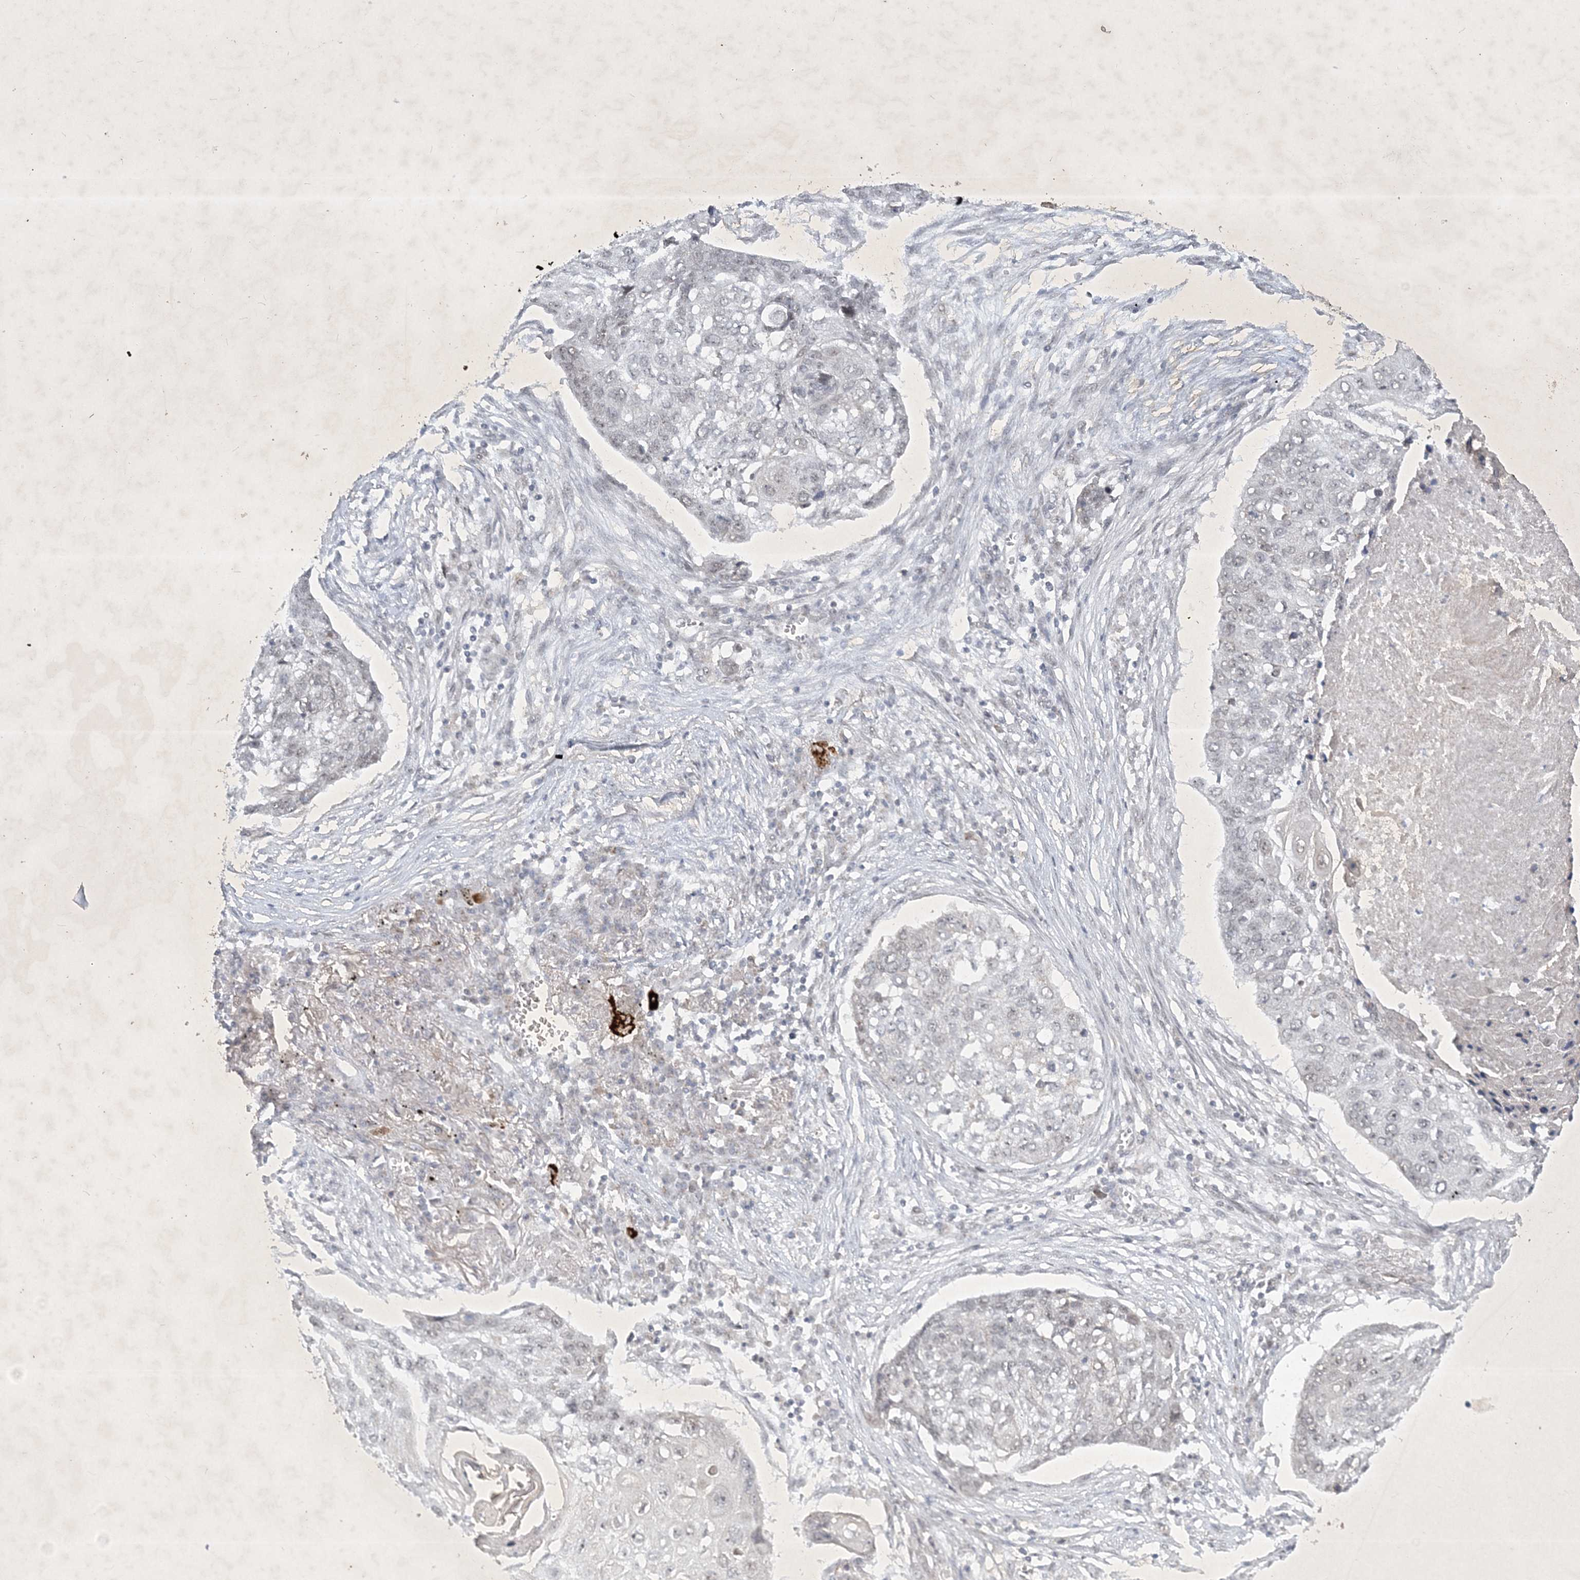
{"staining": {"intensity": "negative", "quantity": "none", "location": "none"}, "tissue": "lung cancer", "cell_type": "Tumor cells", "image_type": "cancer", "snomed": [{"axis": "morphology", "description": "Squamous cell carcinoma, NOS"}, {"axis": "topography", "description": "Lung"}], "caption": "Tumor cells are negative for brown protein staining in lung squamous cell carcinoma.", "gene": "ZBTB9", "patient": {"sex": "female", "age": 63}}